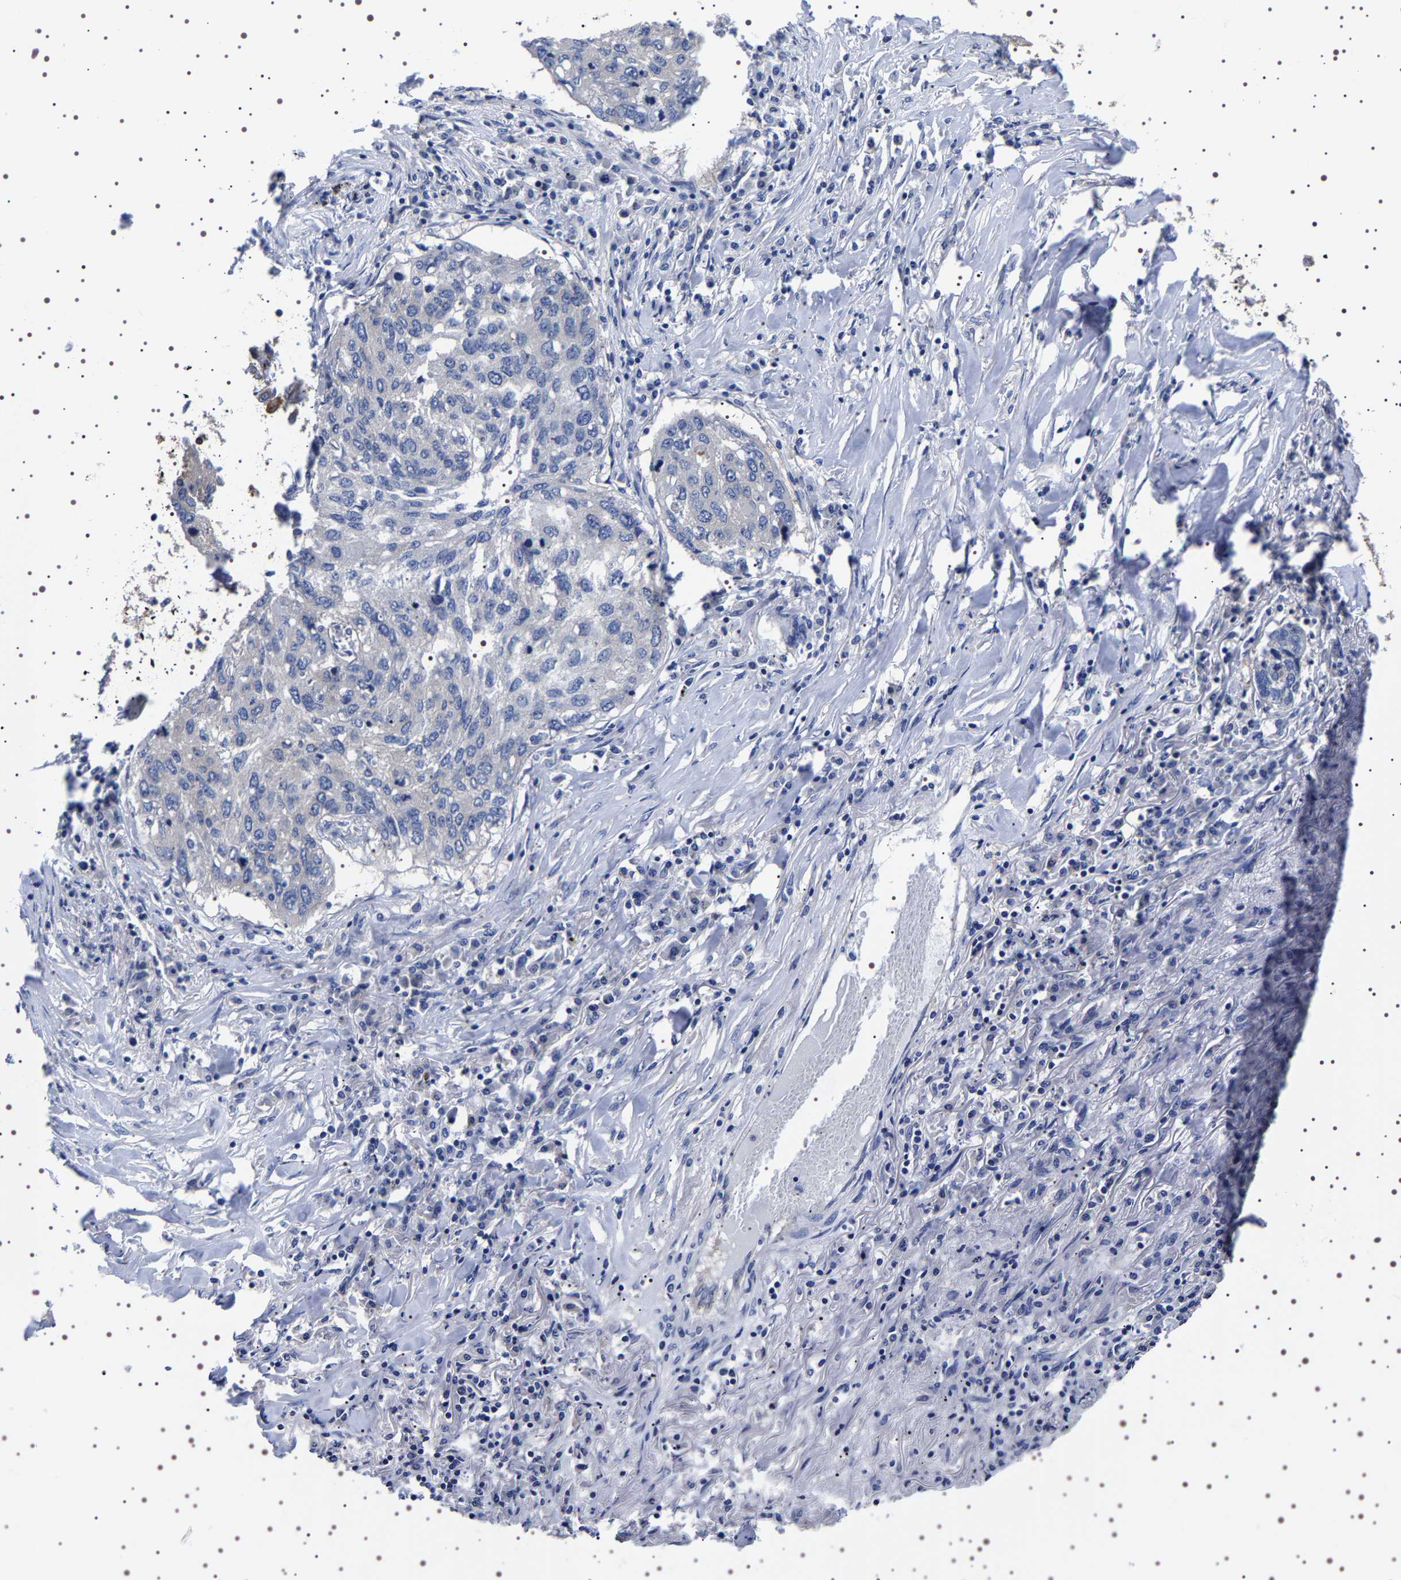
{"staining": {"intensity": "negative", "quantity": "none", "location": "none"}, "tissue": "lung cancer", "cell_type": "Tumor cells", "image_type": "cancer", "snomed": [{"axis": "morphology", "description": "Squamous cell carcinoma, NOS"}, {"axis": "topography", "description": "Lung"}], "caption": "Immunohistochemistry (IHC) photomicrograph of neoplastic tissue: lung cancer stained with DAB shows no significant protein expression in tumor cells.", "gene": "DARS1", "patient": {"sex": "female", "age": 63}}